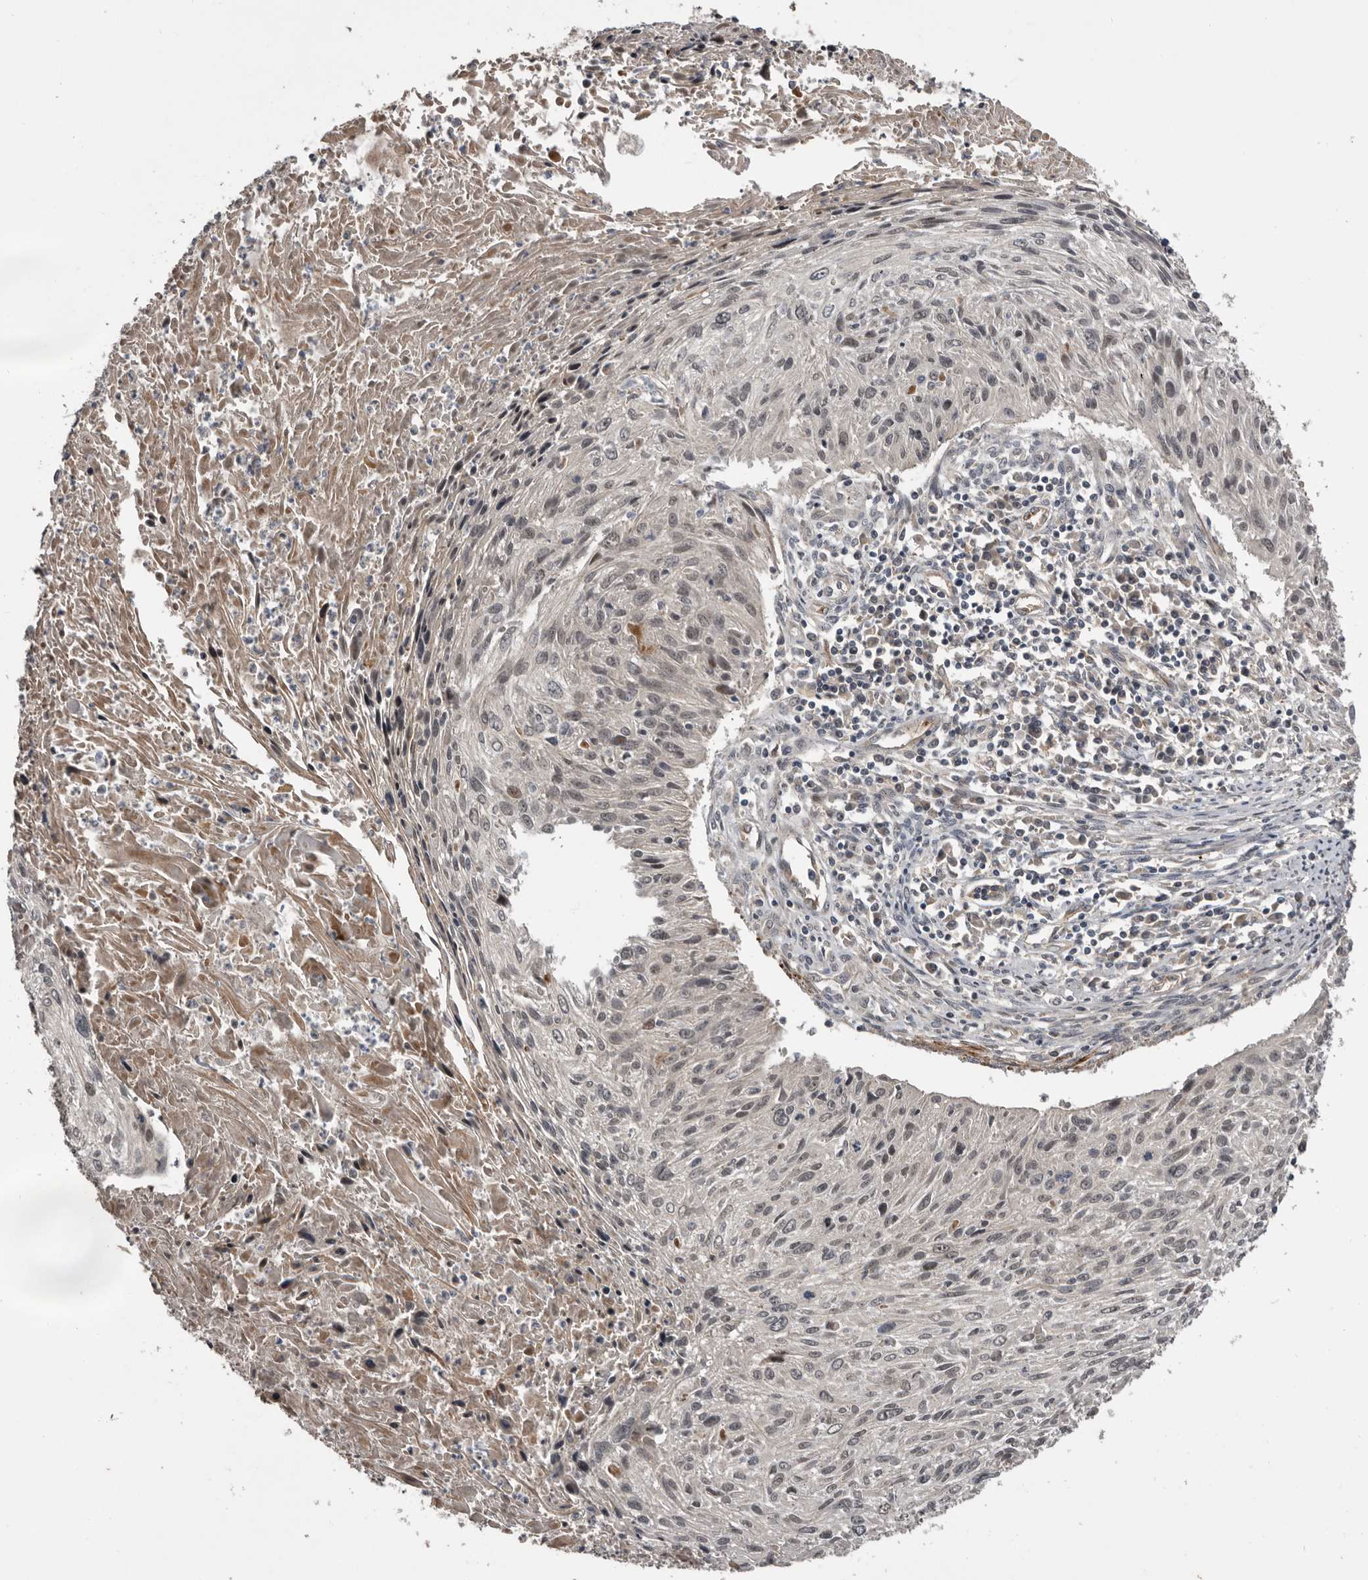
{"staining": {"intensity": "negative", "quantity": "none", "location": "none"}, "tissue": "cervical cancer", "cell_type": "Tumor cells", "image_type": "cancer", "snomed": [{"axis": "morphology", "description": "Squamous cell carcinoma, NOS"}, {"axis": "topography", "description": "Cervix"}], "caption": "This is an immunohistochemistry image of human cervical cancer. There is no positivity in tumor cells.", "gene": "FGFR4", "patient": {"sex": "female", "age": 51}}